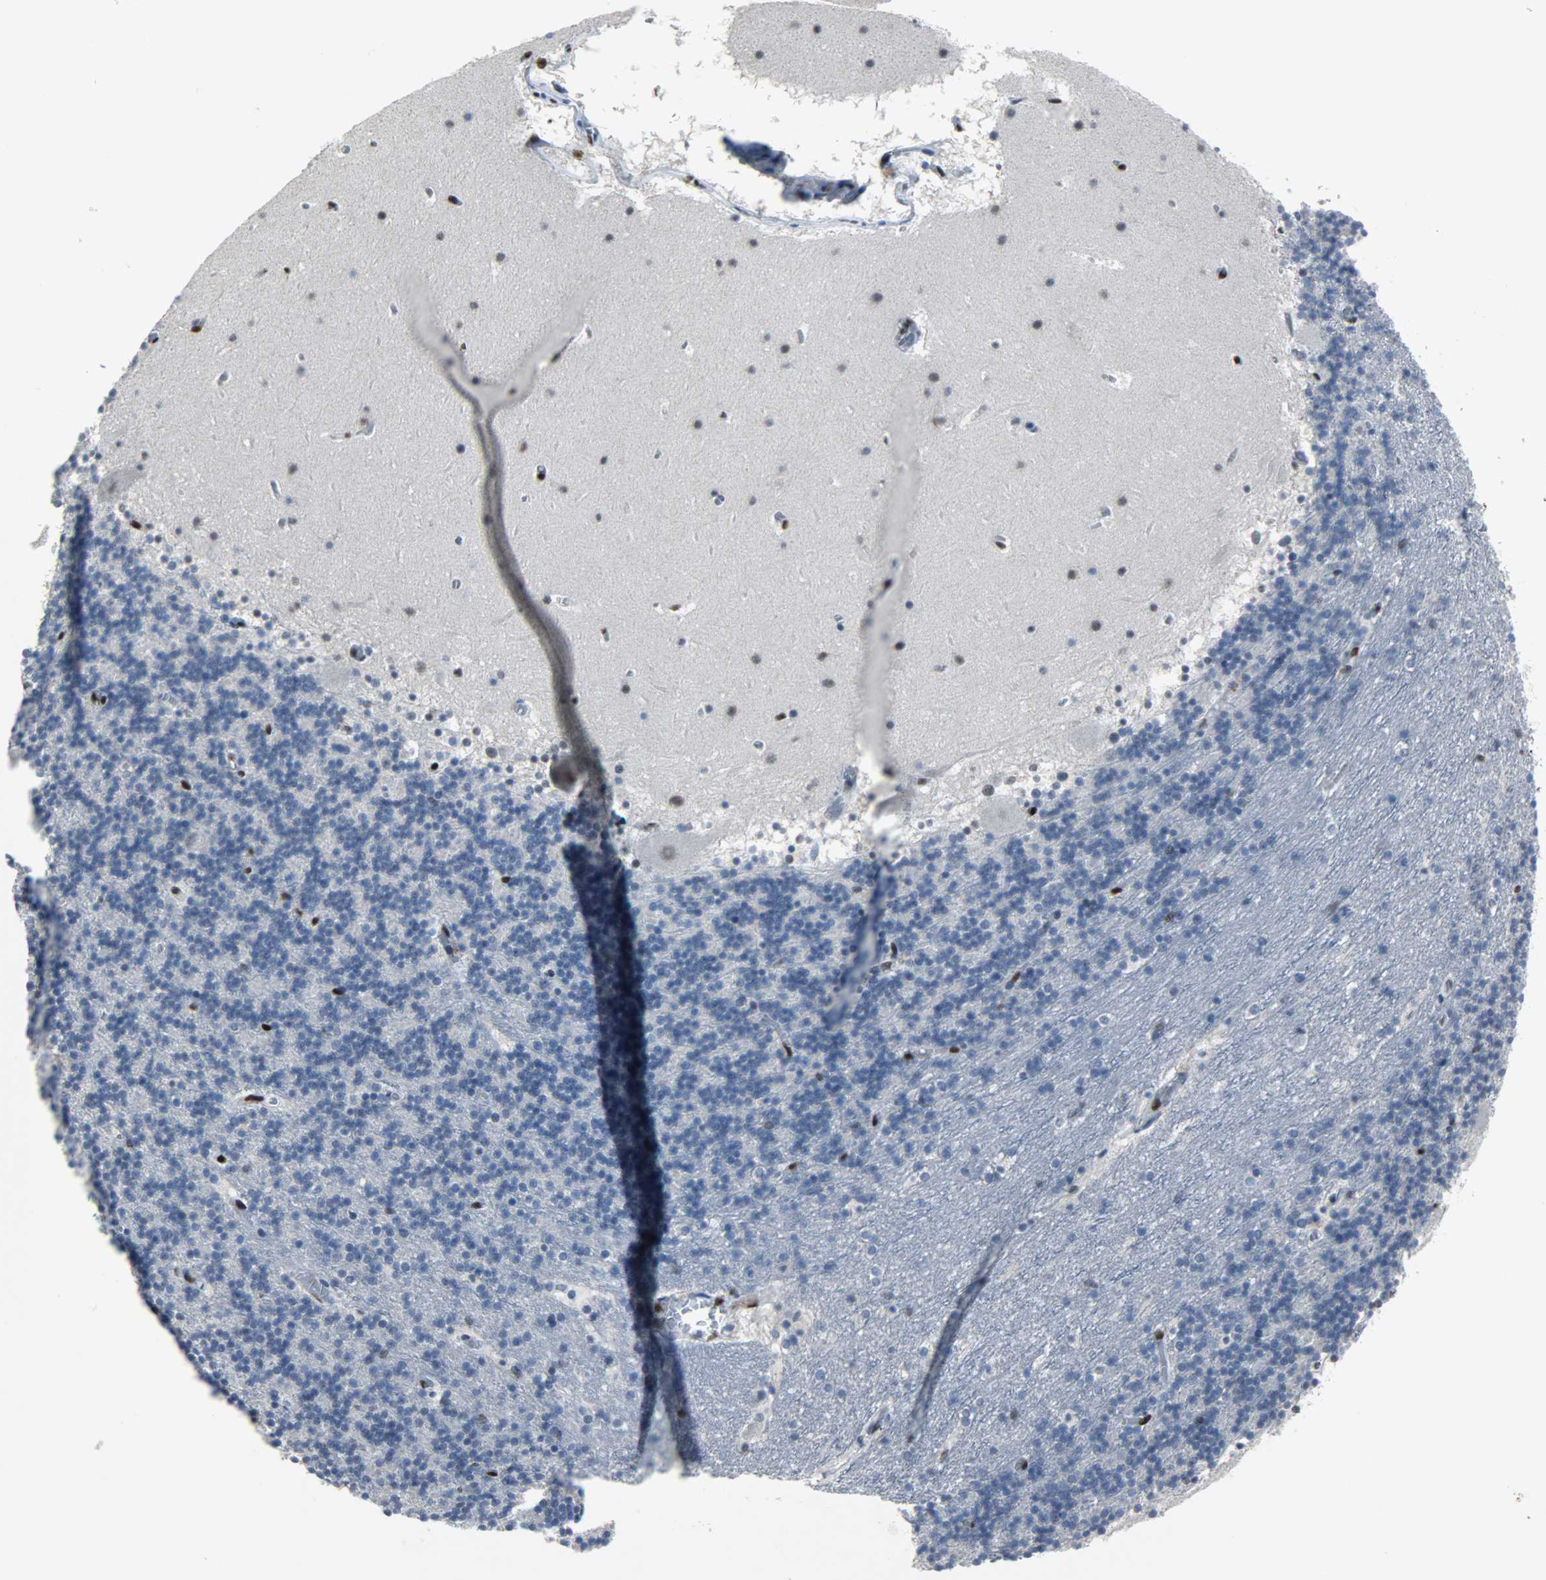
{"staining": {"intensity": "negative", "quantity": "none", "location": "none"}, "tissue": "cerebellum", "cell_type": "Cells in granular layer", "image_type": "normal", "snomed": [{"axis": "morphology", "description": "Normal tissue, NOS"}, {"axis": "topography", "description": "Cerebellum"}], "caption": "High magnification brightfield microscopy of benign cerebellum stained with DAB (3,3'-diaminobenzidine) (brown) and counterstained with hematoxylin (blue): cells in granular layer show no significant positivity. The staining is performed using DAB brown chromogen with nuclei counter-stained in using hematoxylin.", "gene": "PPARG", "patient": {"sex": "male", "age": 45}}